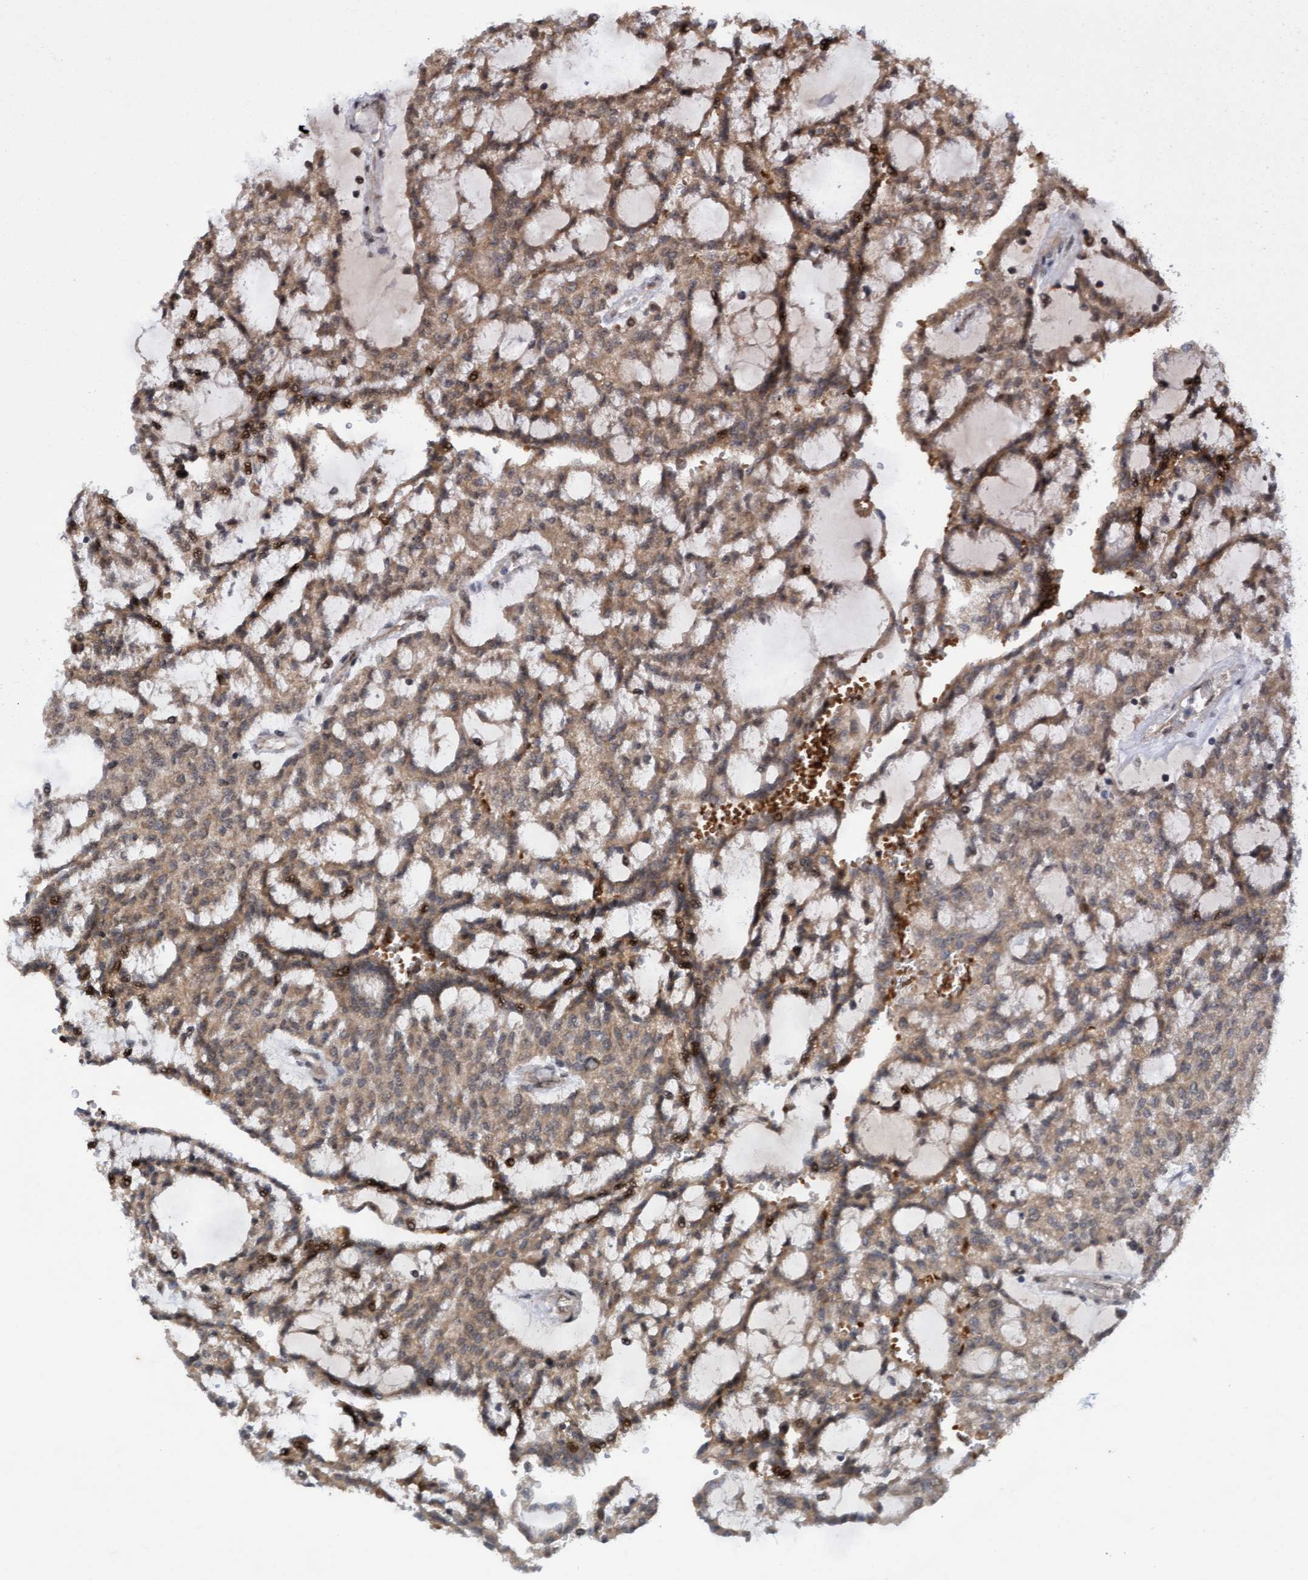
{"staining": {"intensity": "moderate", "quantity": ">75%", "location": "cytoplasmic/membranous"}, "tissue": "renal cancer", "cell_type": "Tumor cells", "image_type": "cancer", "snomed": [{"axis": "morphology", "description": "Adenocarcinoma, NOS"}, {"axis": "topography", "description": "Kidney"}], "caption": "Immunohistochemistry (IHC) of human renal cancer reveals medium levels of moderate cytoplasmic/membranous positivity in about >75% of tumor cells. (Stains: DAB in brown, nuclei in blue, Microscopy: brightfield microscopy at high magnification).", "gene": "TANC2", "patient": {"sex": "male", "age": 63}}